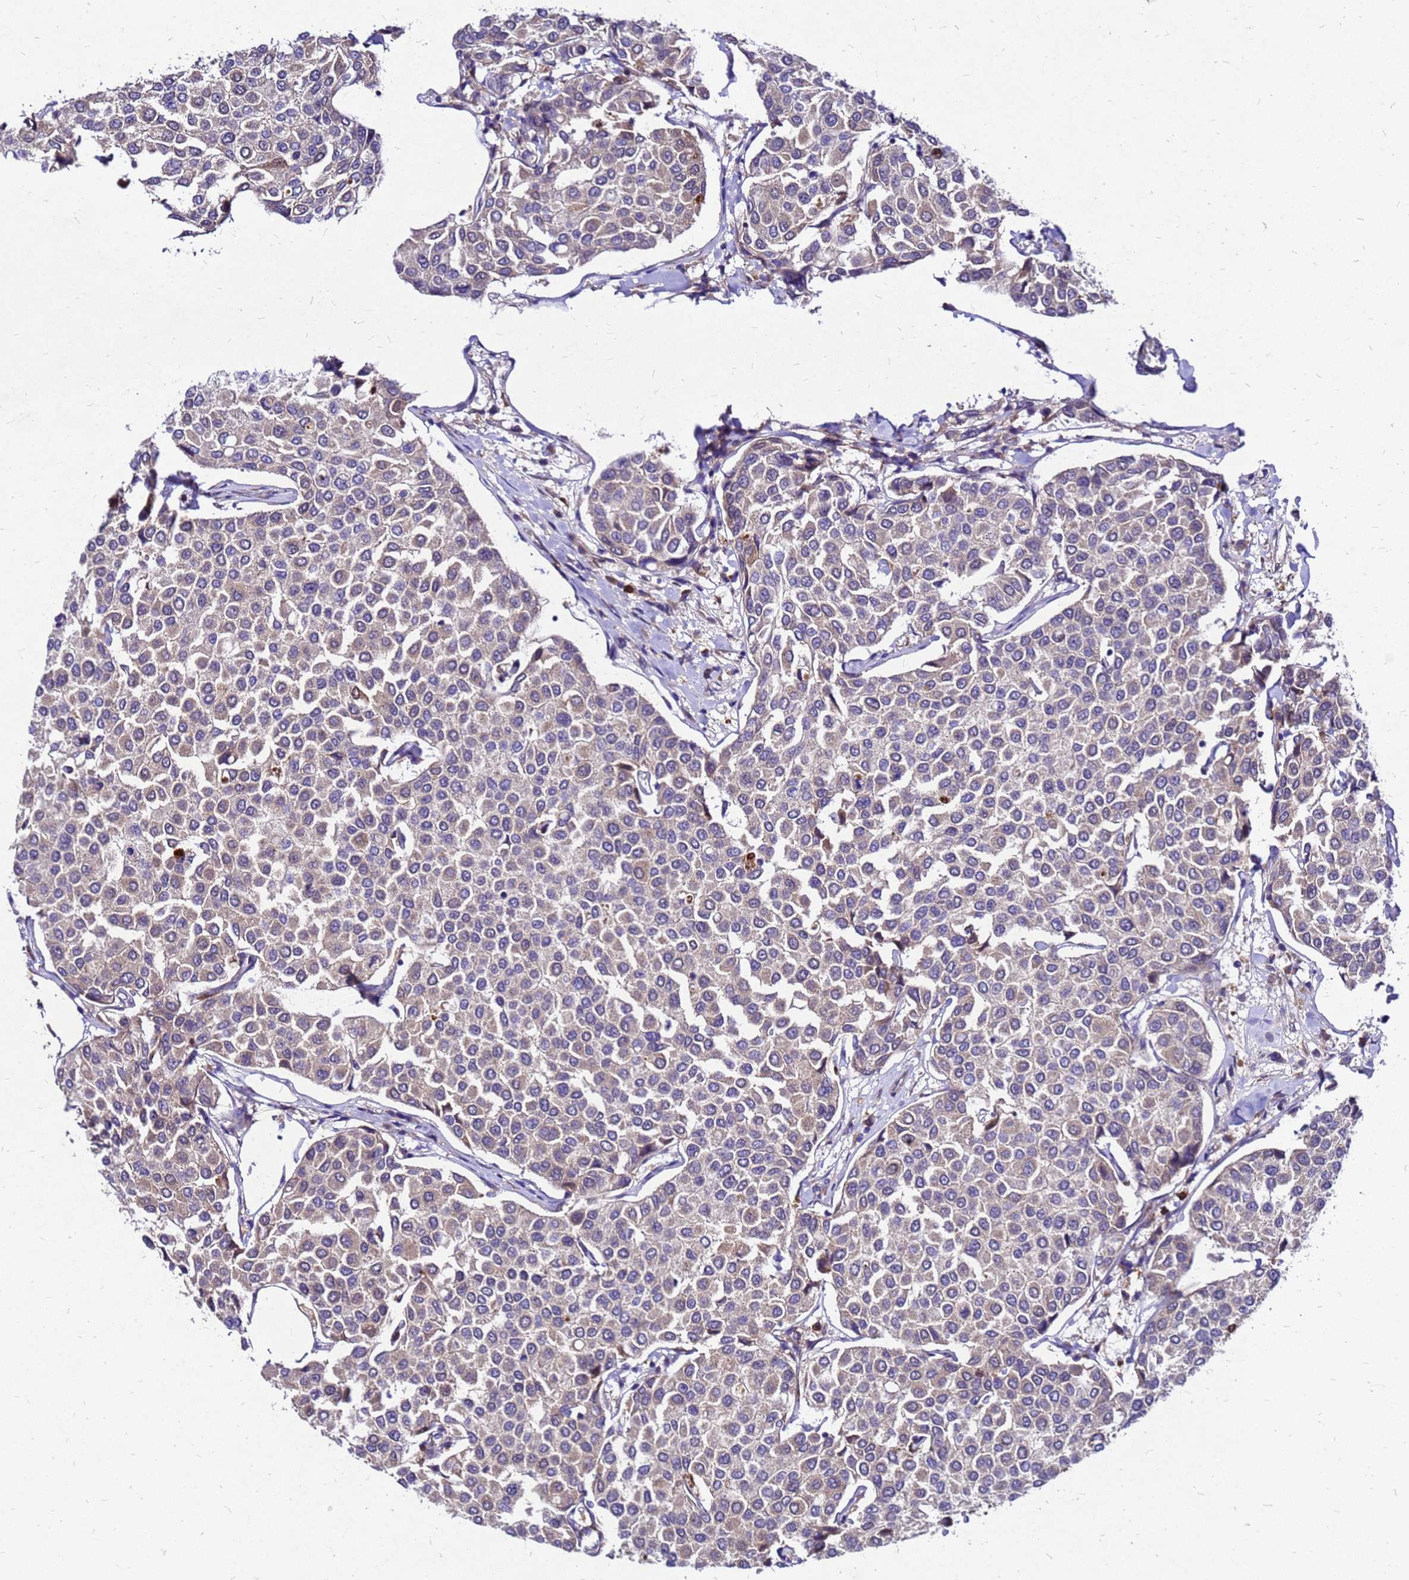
{"staining": {"intensity": "weak", "quantity": "25%-75%", "location": "cytoplasmic/membranous"}, "tissue": "breast cancer", "cell_type": "Tumor cells", "image_type": "cancer", "snomed": [{"axis": "morphology", "description": "Duct carcinoma"}, {"axis": "topography", "description": "Breast"}], "caption": "A high-resolution photomicrograph shows IHC staining of breast invasive ductal carcinoma, which displays weak cytoplasmic/membranous staining in about 25%-75% of tumor cells.", "gene": "DUSP23", "patient": {"sex": "female", "age": 55}}